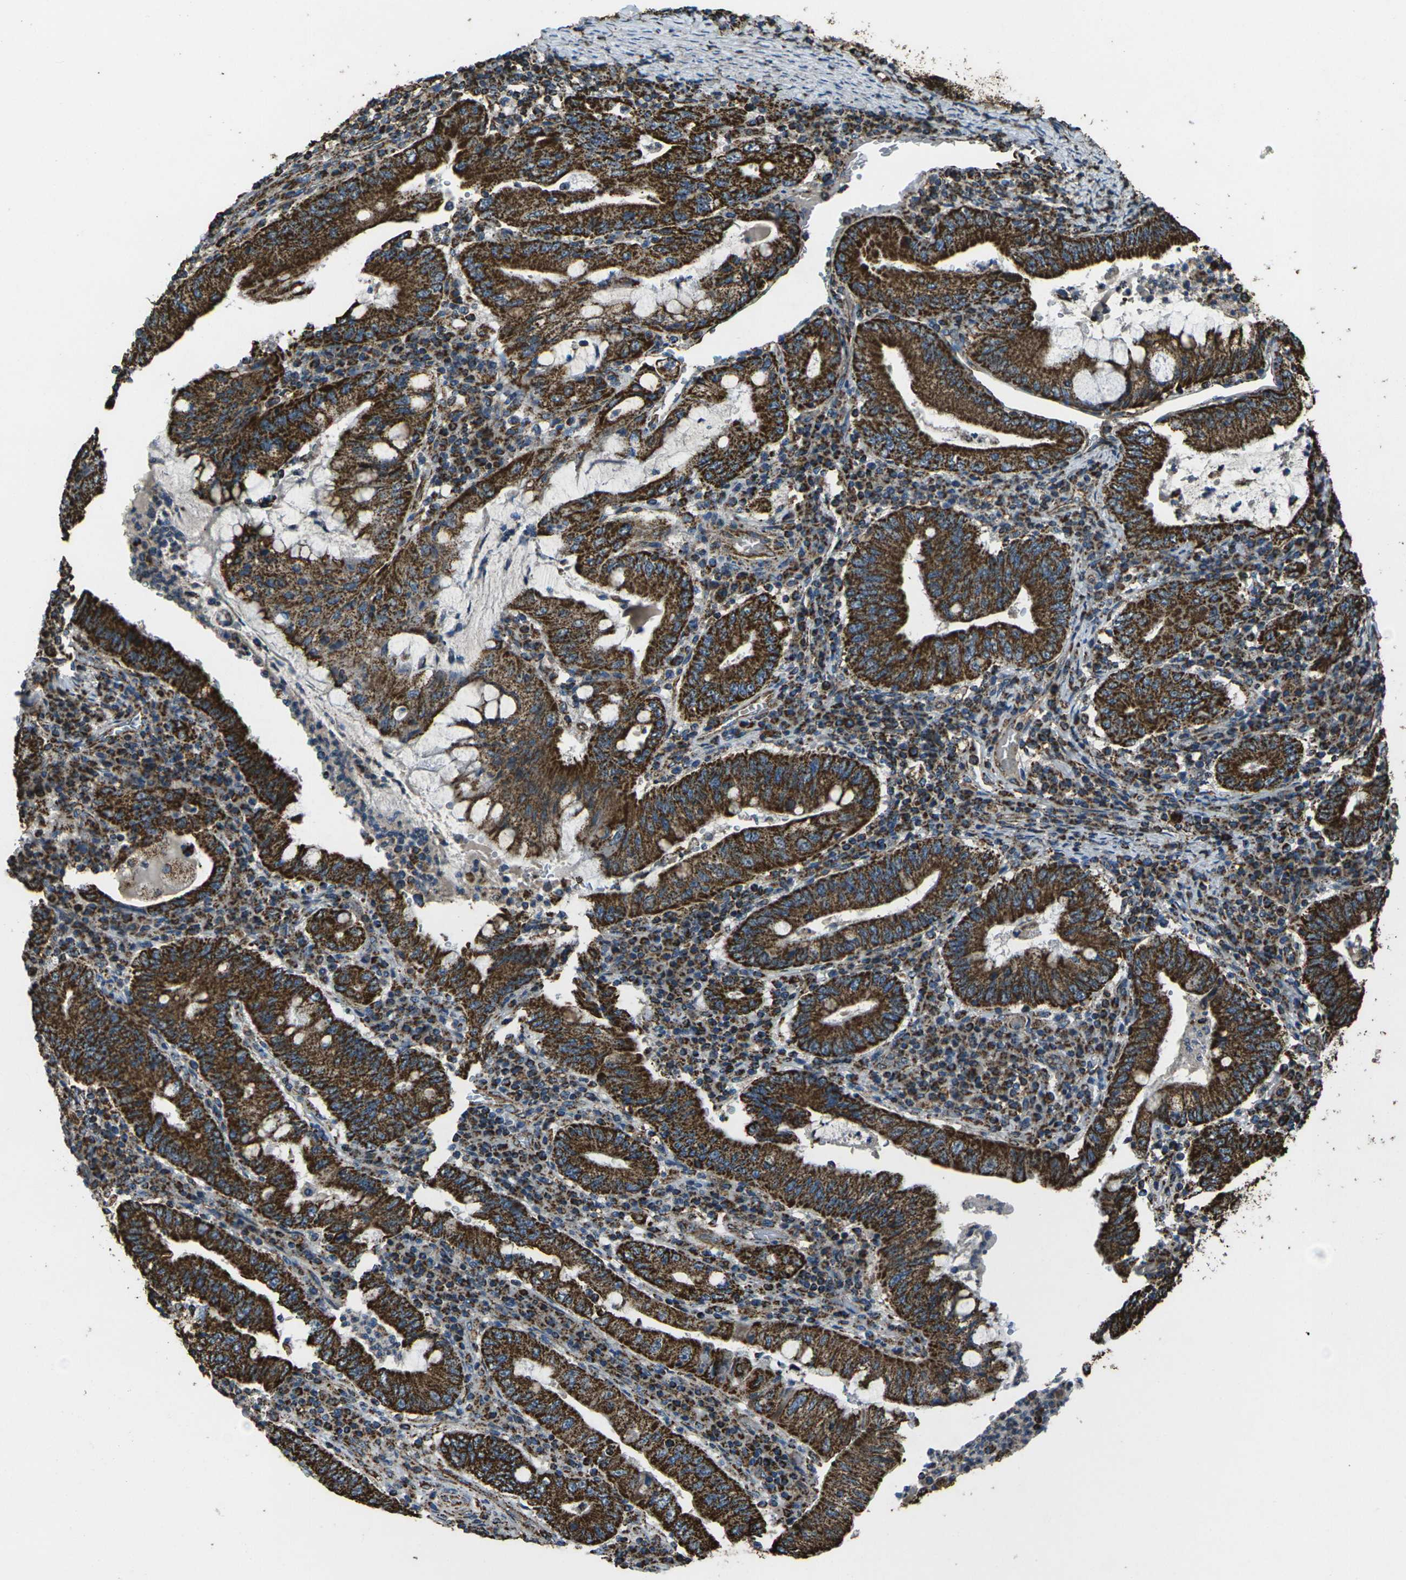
{"staining": {"intensity": "strong", "quantity": ">75%", "location": "cytoplasmic/membranous"}, "tissue": "stomach cancer", "cell_type": "Tumor cells", "image_type": "cancer", "snomed": [{"axis": "morphology", "description": "Normal tissue, NOS"}, {"axis": "morphology", "description": "Adenocarcinoma, NOS"}, {"axis": "topography", "description": "Esophagus"}, {"axis": "topography", "description": "Stomach, upper"}, {"axis": "topography", "description": "Peripheral nerve tissue"}], "caption": "Stomach cancer stained with IHC demonstrates strong cytoplasmic/membranous staining in approximately >75% of tumor cells.", "gene": "KLHL5", "patient": {"sex": "male", "age": 62}}